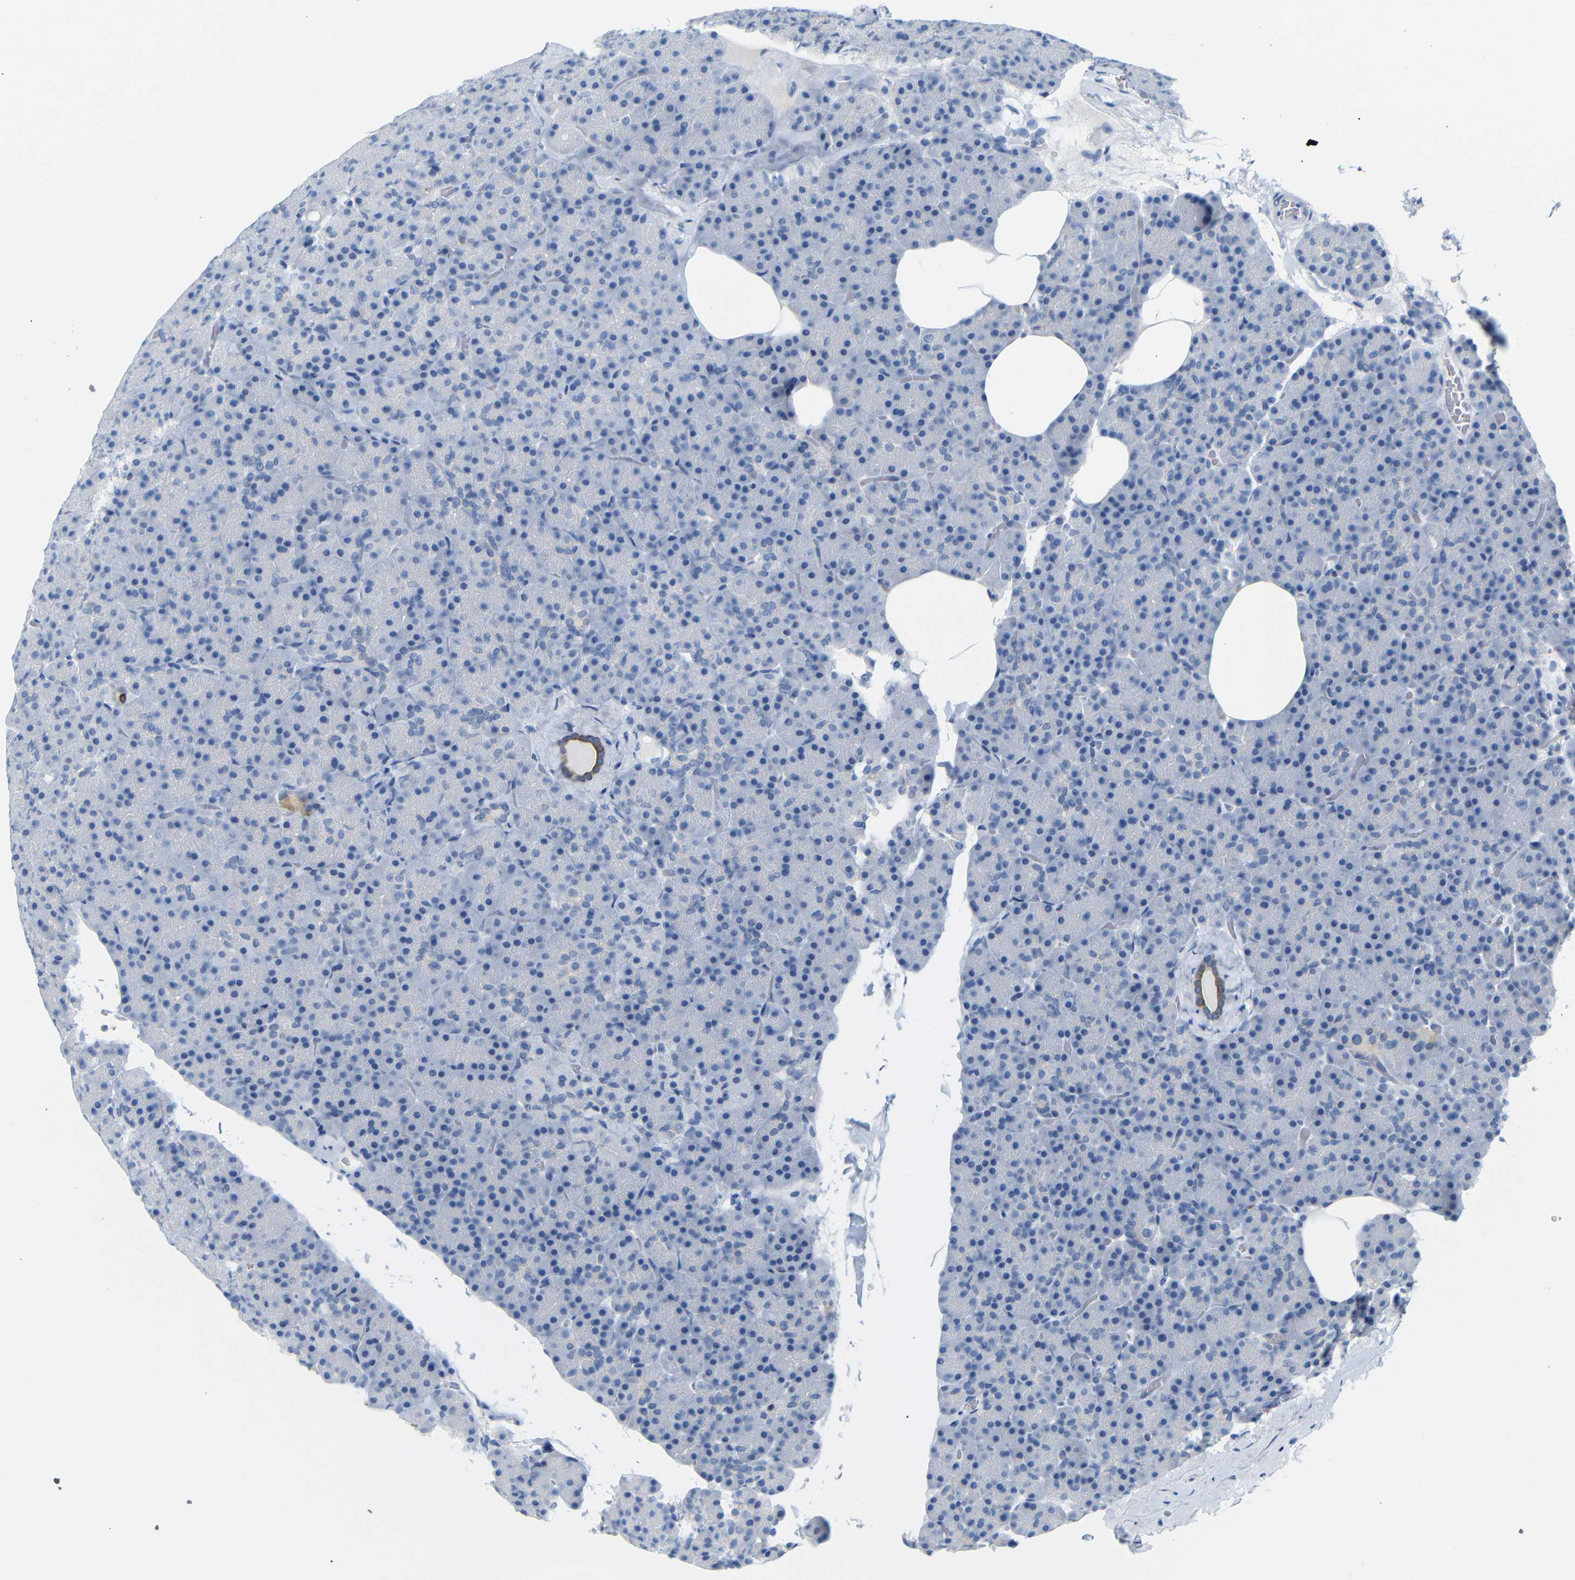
{"staining": {"intensity": "moderate", "quantity": "<25%", "location": "cytoplasmic/membranous"}, "tissue": "pancreas", "cell_type": "Exocrine glandular cells", "image_type": "normal", "snomed": [{"axis": "morphology", "description": "Normal tissue, NOS"}, {"axis": "topography", "description": "Pancreas"}], "caption": "Immunohistochemical staining of unremarkable human pancreas exhibits low levels of moderate cytoplasmic/membranous staining in approximately <25% of exocrine glandular cells.", "gene": "DYNAP", "patient": {"sex": "female", "age": 35}}